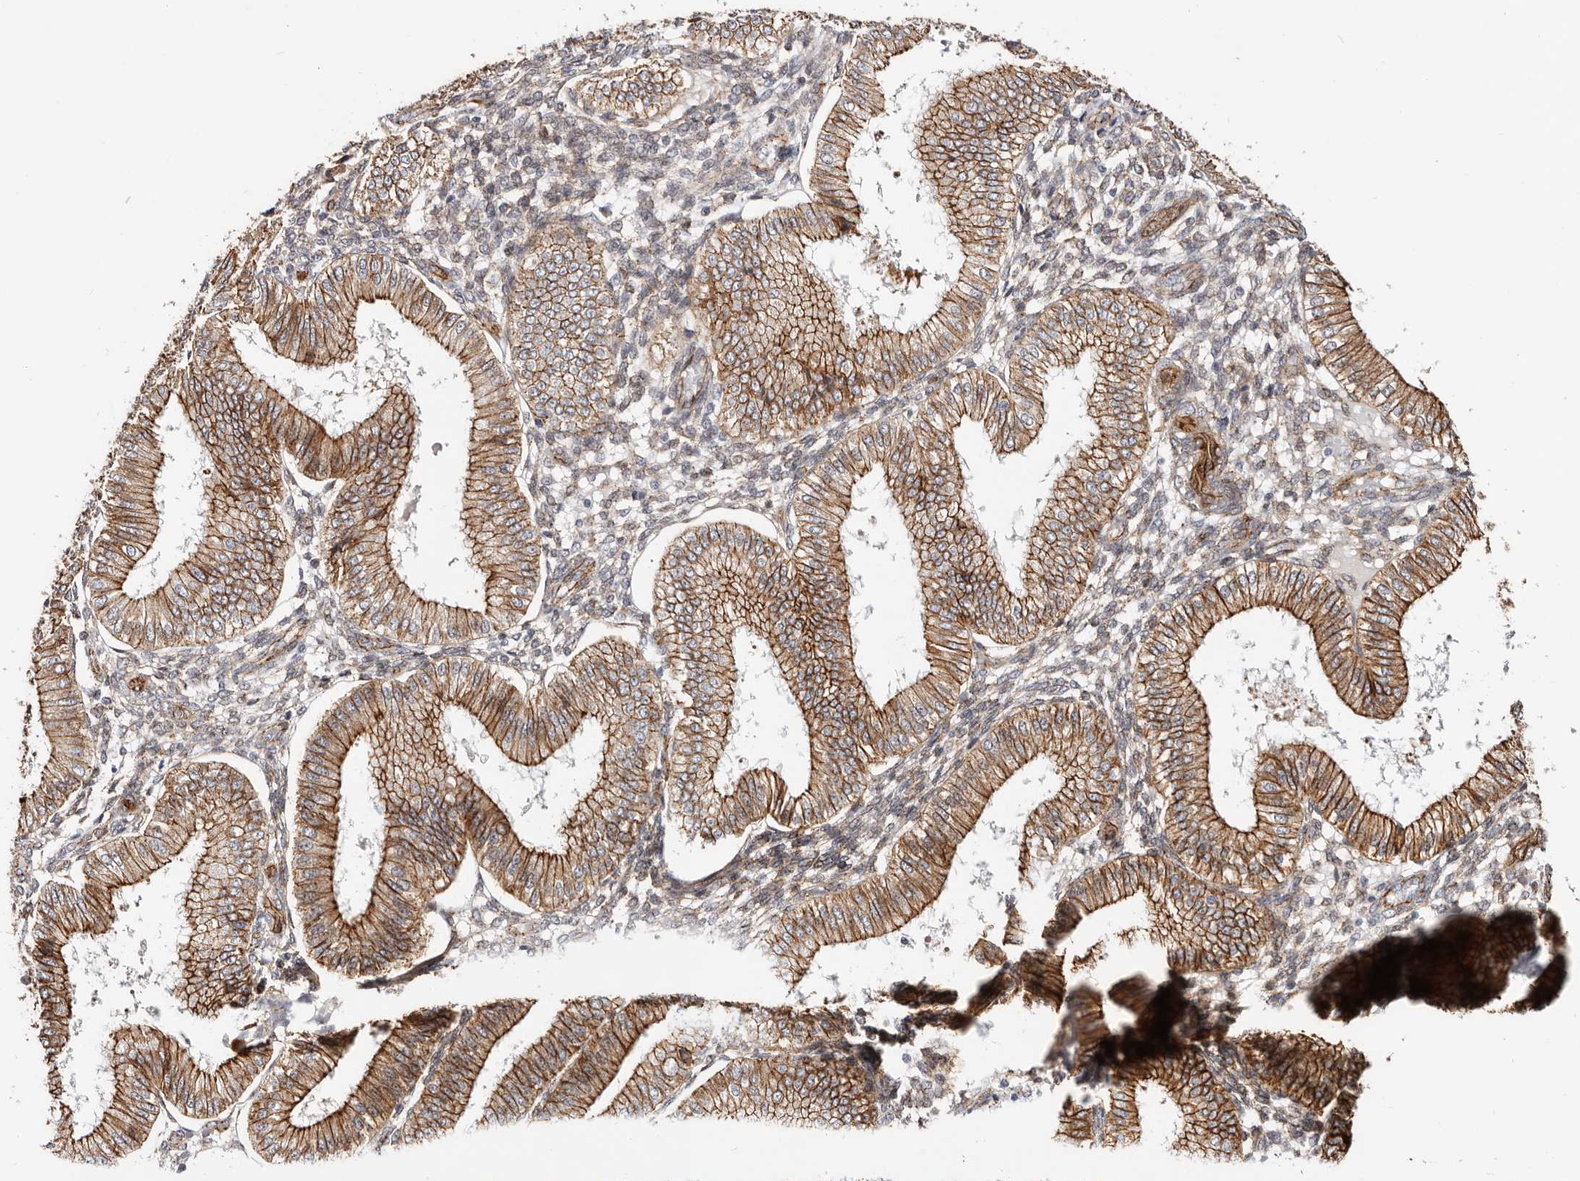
{"staining": {"intensity": "moderate", "quantity": "25%-75%", "location": "cytoplasmic/membranous"}, "tissue": "endometrium", "cell_type": "Cells in endometrial stroma", "image_type": "normal", "snomed": [{"axis": "morphology", "description": "Normal tissue, NOS"}, {"axis": "topography", "description": "Endometrium"}], "caption": "Immunohistochemistry (IHC) micrograph of normal human endometrium stained for a protein (brown), which demonstrates medium levels of moderate cytoplasmic/membranous positivity in approximately 25%-75% of cells in endometrial stroma.", "gene": "CTNNB1", "patient": {"sex": "female", "age": 39}}